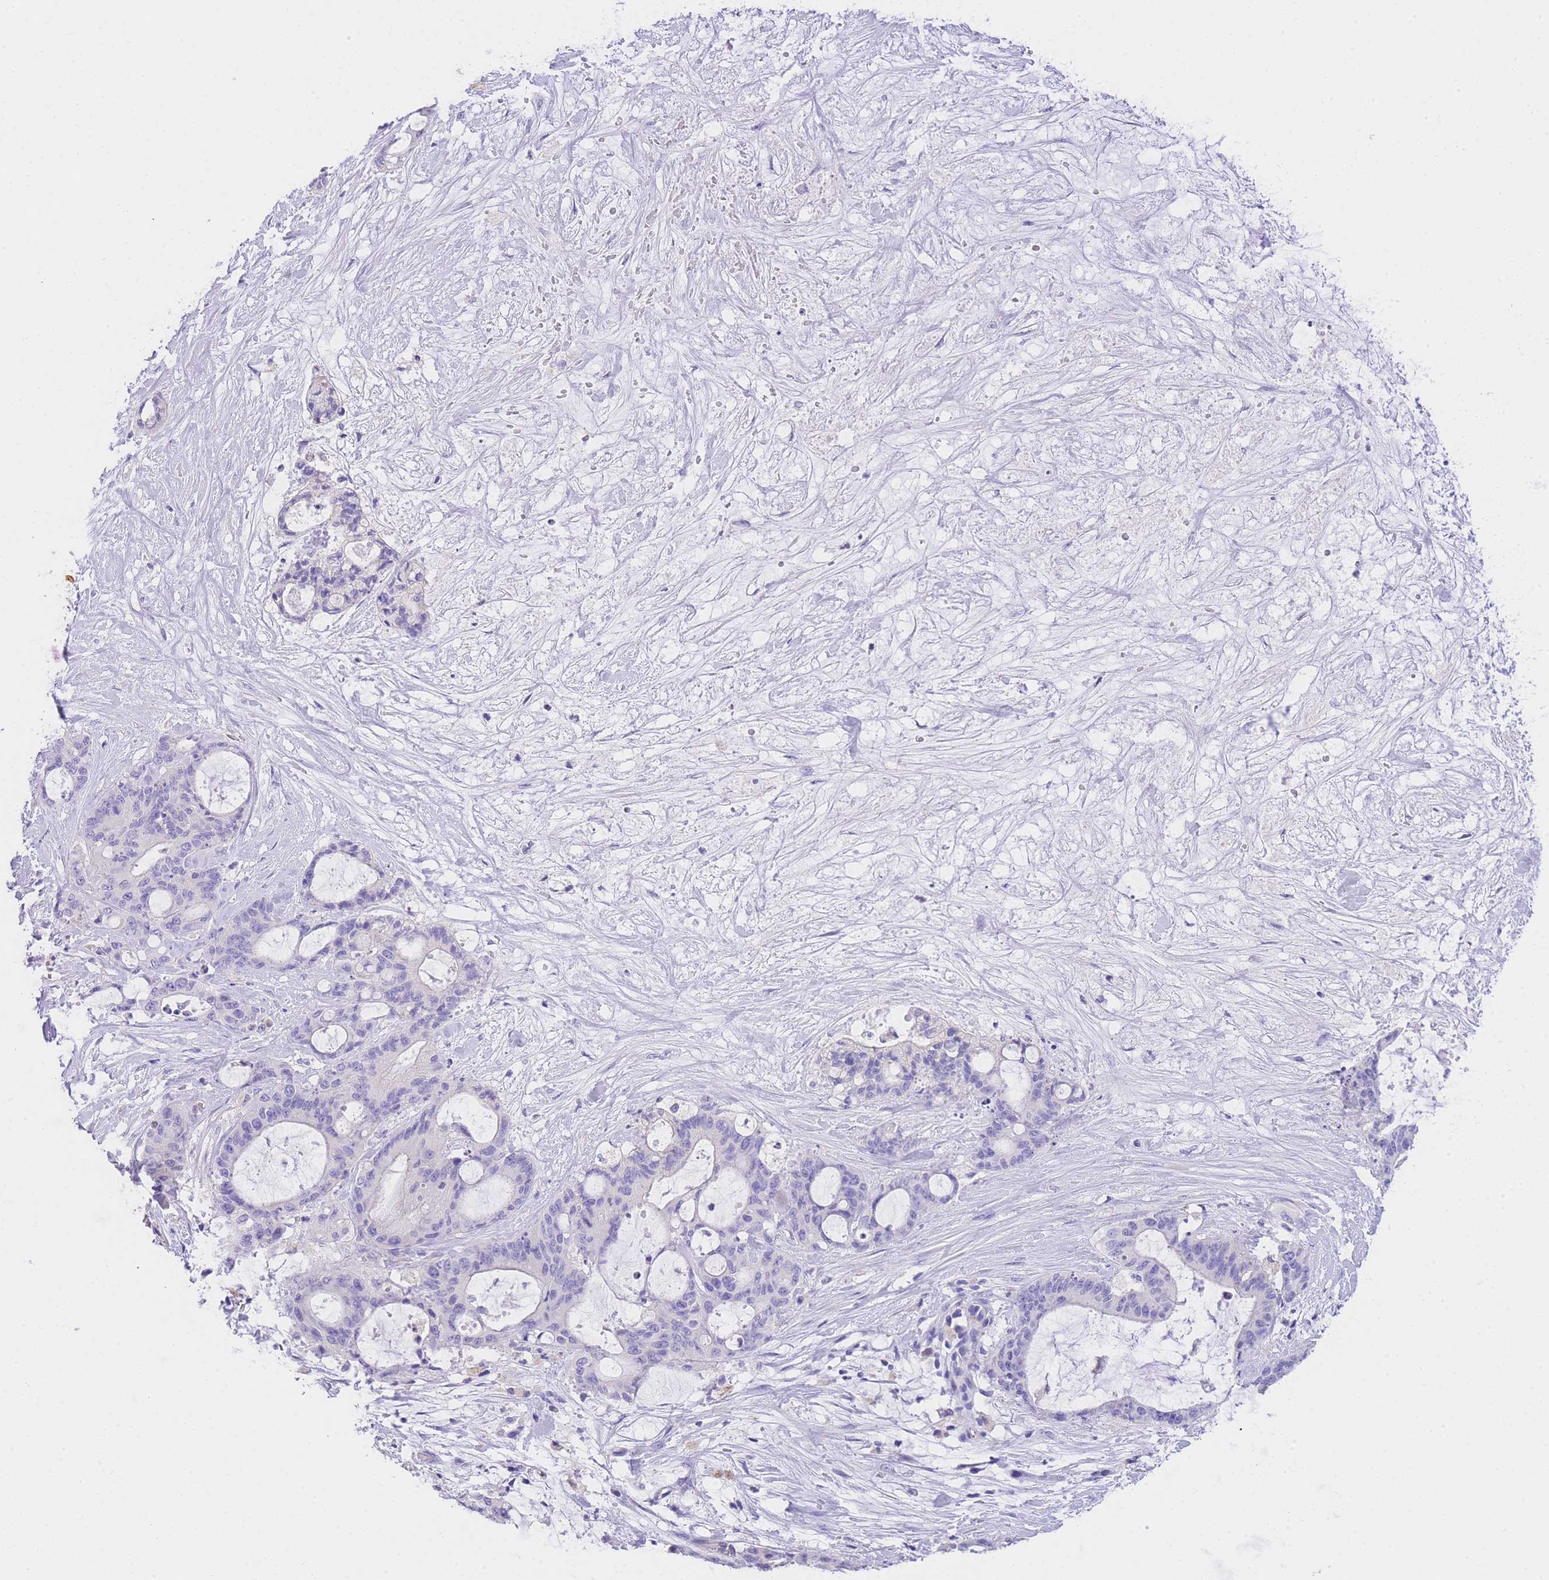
{"staining": {"intensity": "negative", "quantity": "none", "location": "none"}, "tissue": "liver cancer", "cell_type": "Tumor cells", "image_type": "cancer", "snomed": [{"axis": "morphology", "description": "Normal tissue, NOS"}, {"axis": "morphology", "description": "Cholangiocarcinoma"}, {"axis": "topography", "description": "Liver"}, {"axis": "topography", "description": "Peripheral nerve tissue"}], "caption": "Immunohistochemical staining of human liver cancer displays no significant staining in tumor cells.", "gene": "EPN2", "patient": {"sex": "female", "age": 73}}